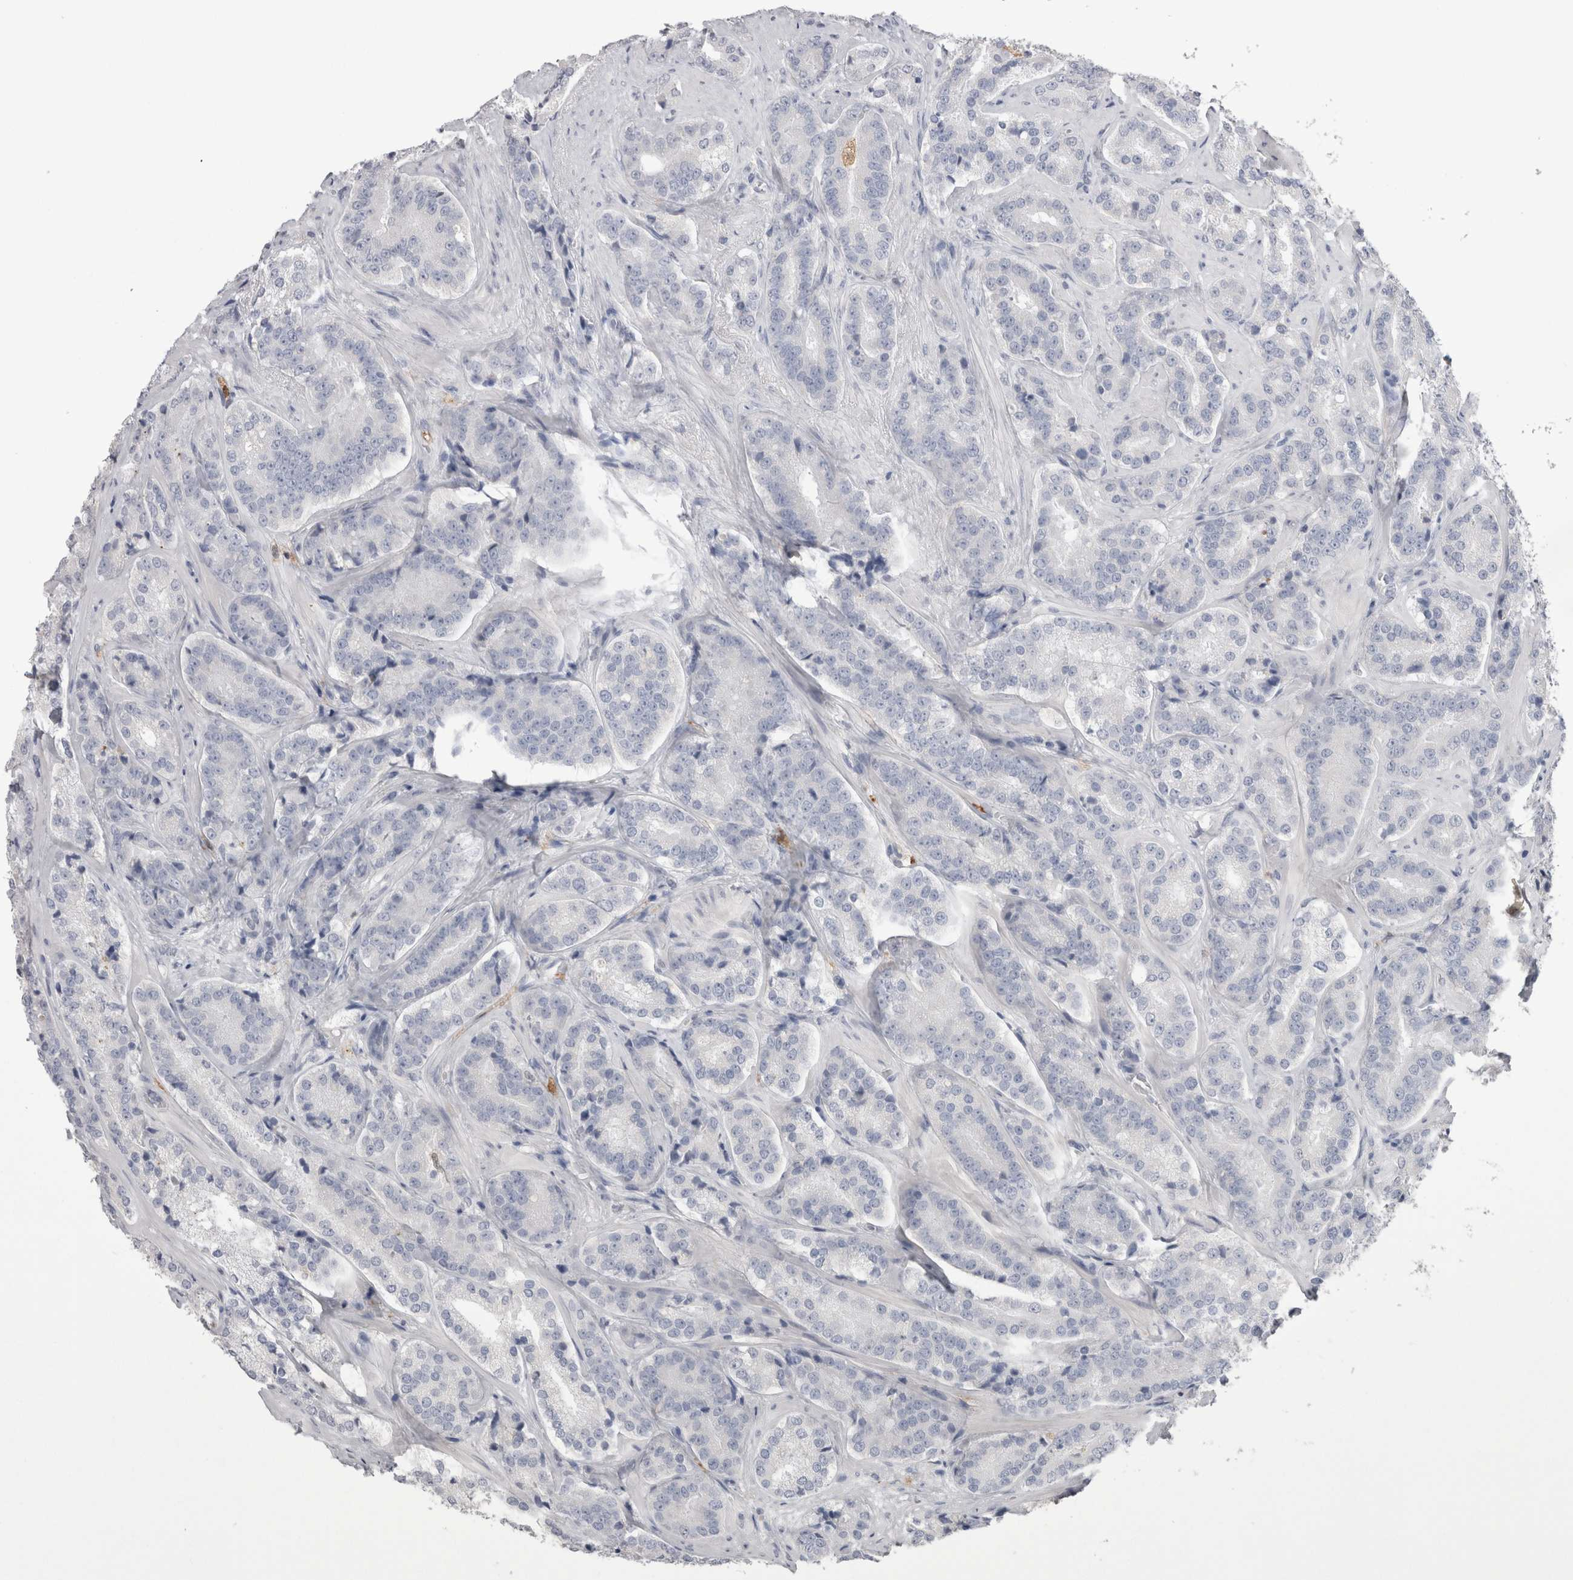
{"staining": {"intensity": "negative", "quantity": "none", "location": "none"}, "tissue": "prostate cancer", "cell_type": "Tumor cells", "image_type": "cancer", "snomed": [{"axis": "morphology", "description": "Adenocarcinoma, High grade"}, {"axis": "topography", "description": "Prostate"}], "caption": "A high-resolution micrograph shows immunohistochemistry staining of prostate cancer, which reveals no significant positivity in tumor cells.", "gene": "SUCNR1", "patient": {"sex": "male", "age": 60}}